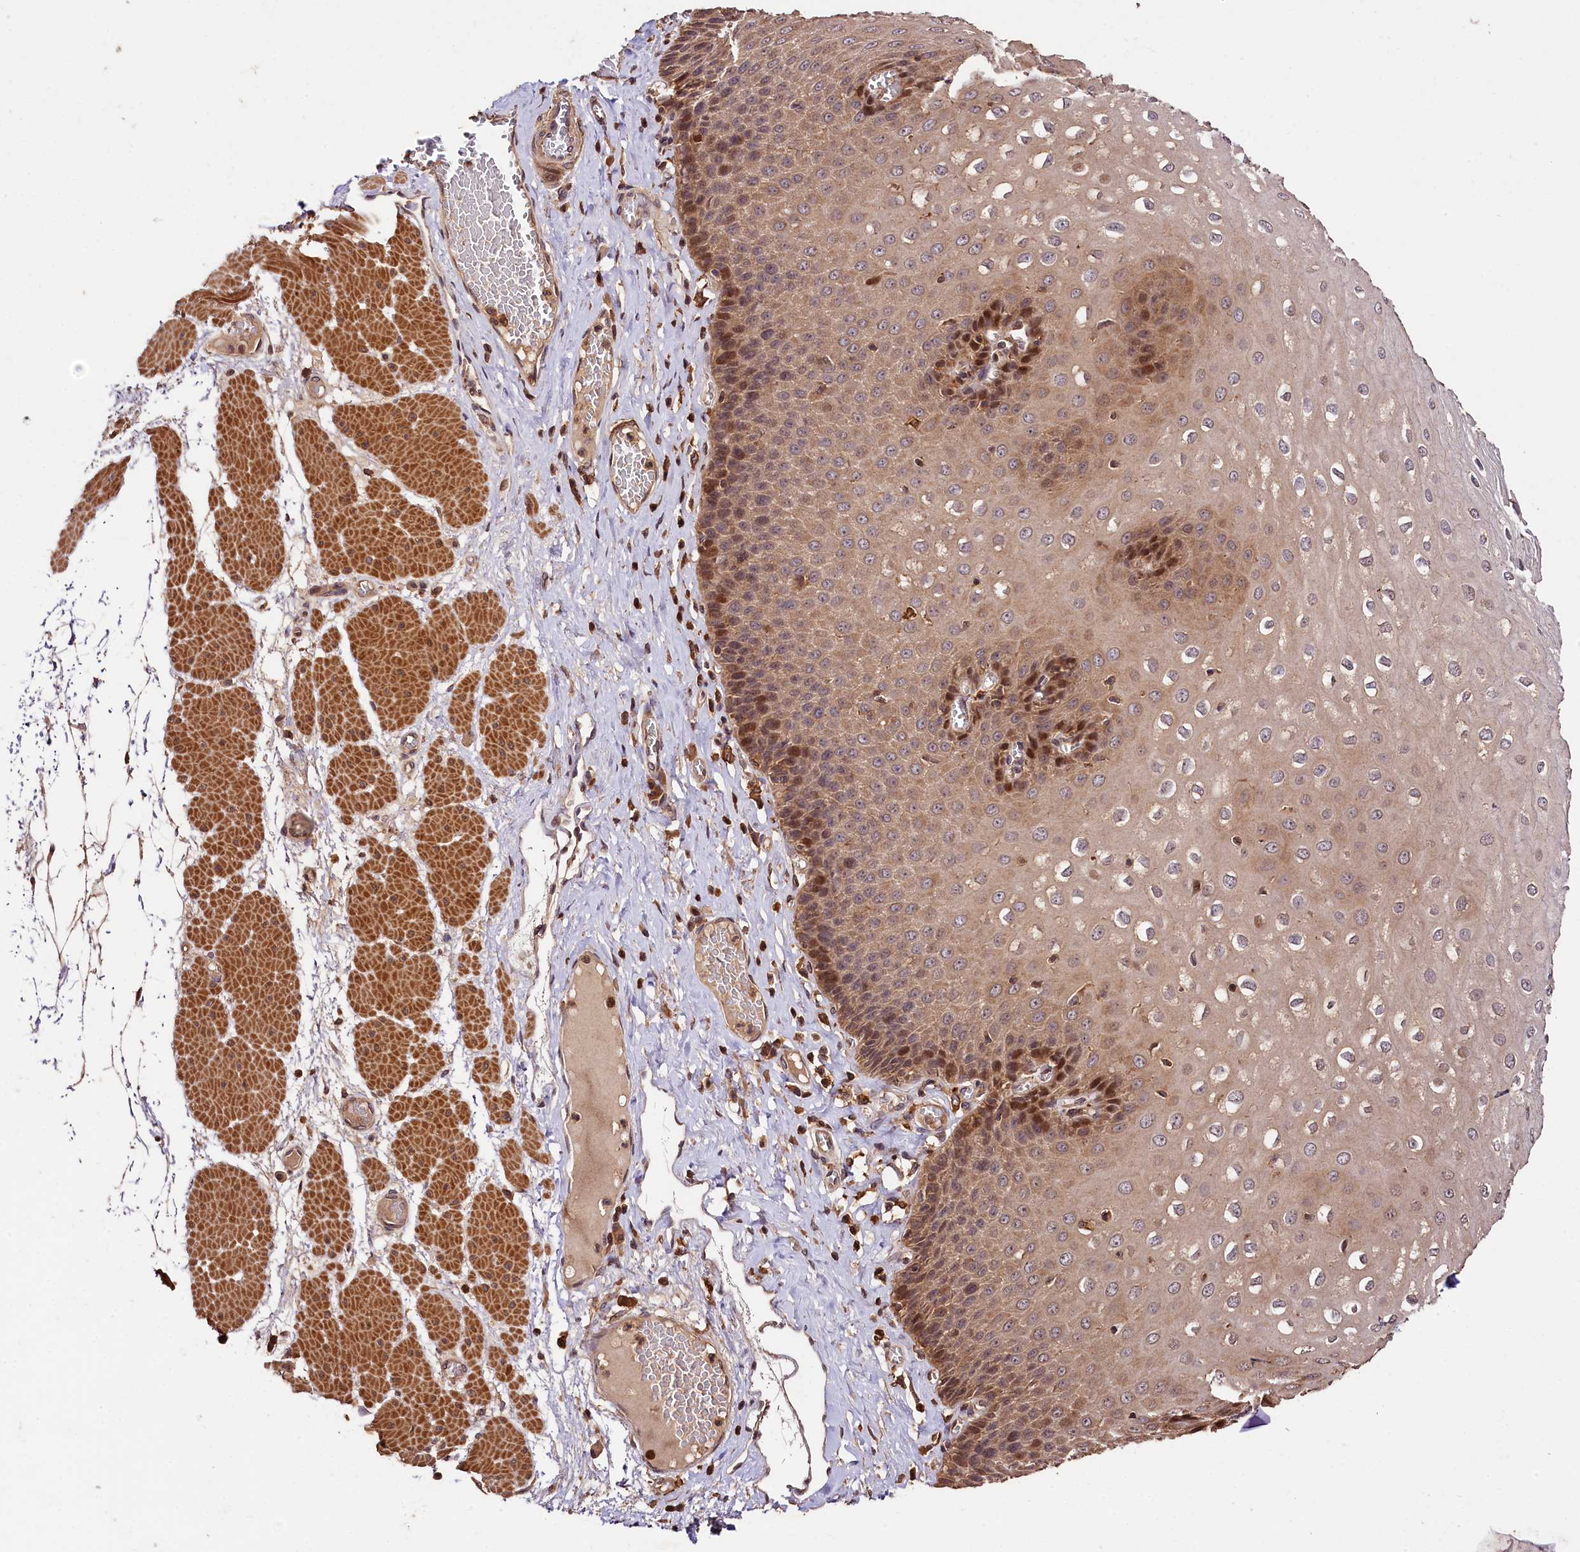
{"staining": {"intensity": "moderate", "quantity": "25%-75%", "location": "cytoplasmic/membranous,nuclear"}, "tissue": "esophagus", "cell_type": "Squamous epithelial cells", "image_type": "normal", "snomed": [{"axis": "morphology", "description": "Normal tissue, NOS"}, {"axis": "topography", "description": "Esophagus"}], "caption": "The immunohistochemical stain shows moderate cytoplasmic/membranous,nuclear expression in squamous epithelial cells of unremarkable esophagus. Using DAB (3,3'-diaminobenzidine) (brown) and hematoxylin (blue) stains, captured at high magnification using brightfield microscopy.", "gene": "KPTN", "patient": {"sex": "male", "age": 60}}